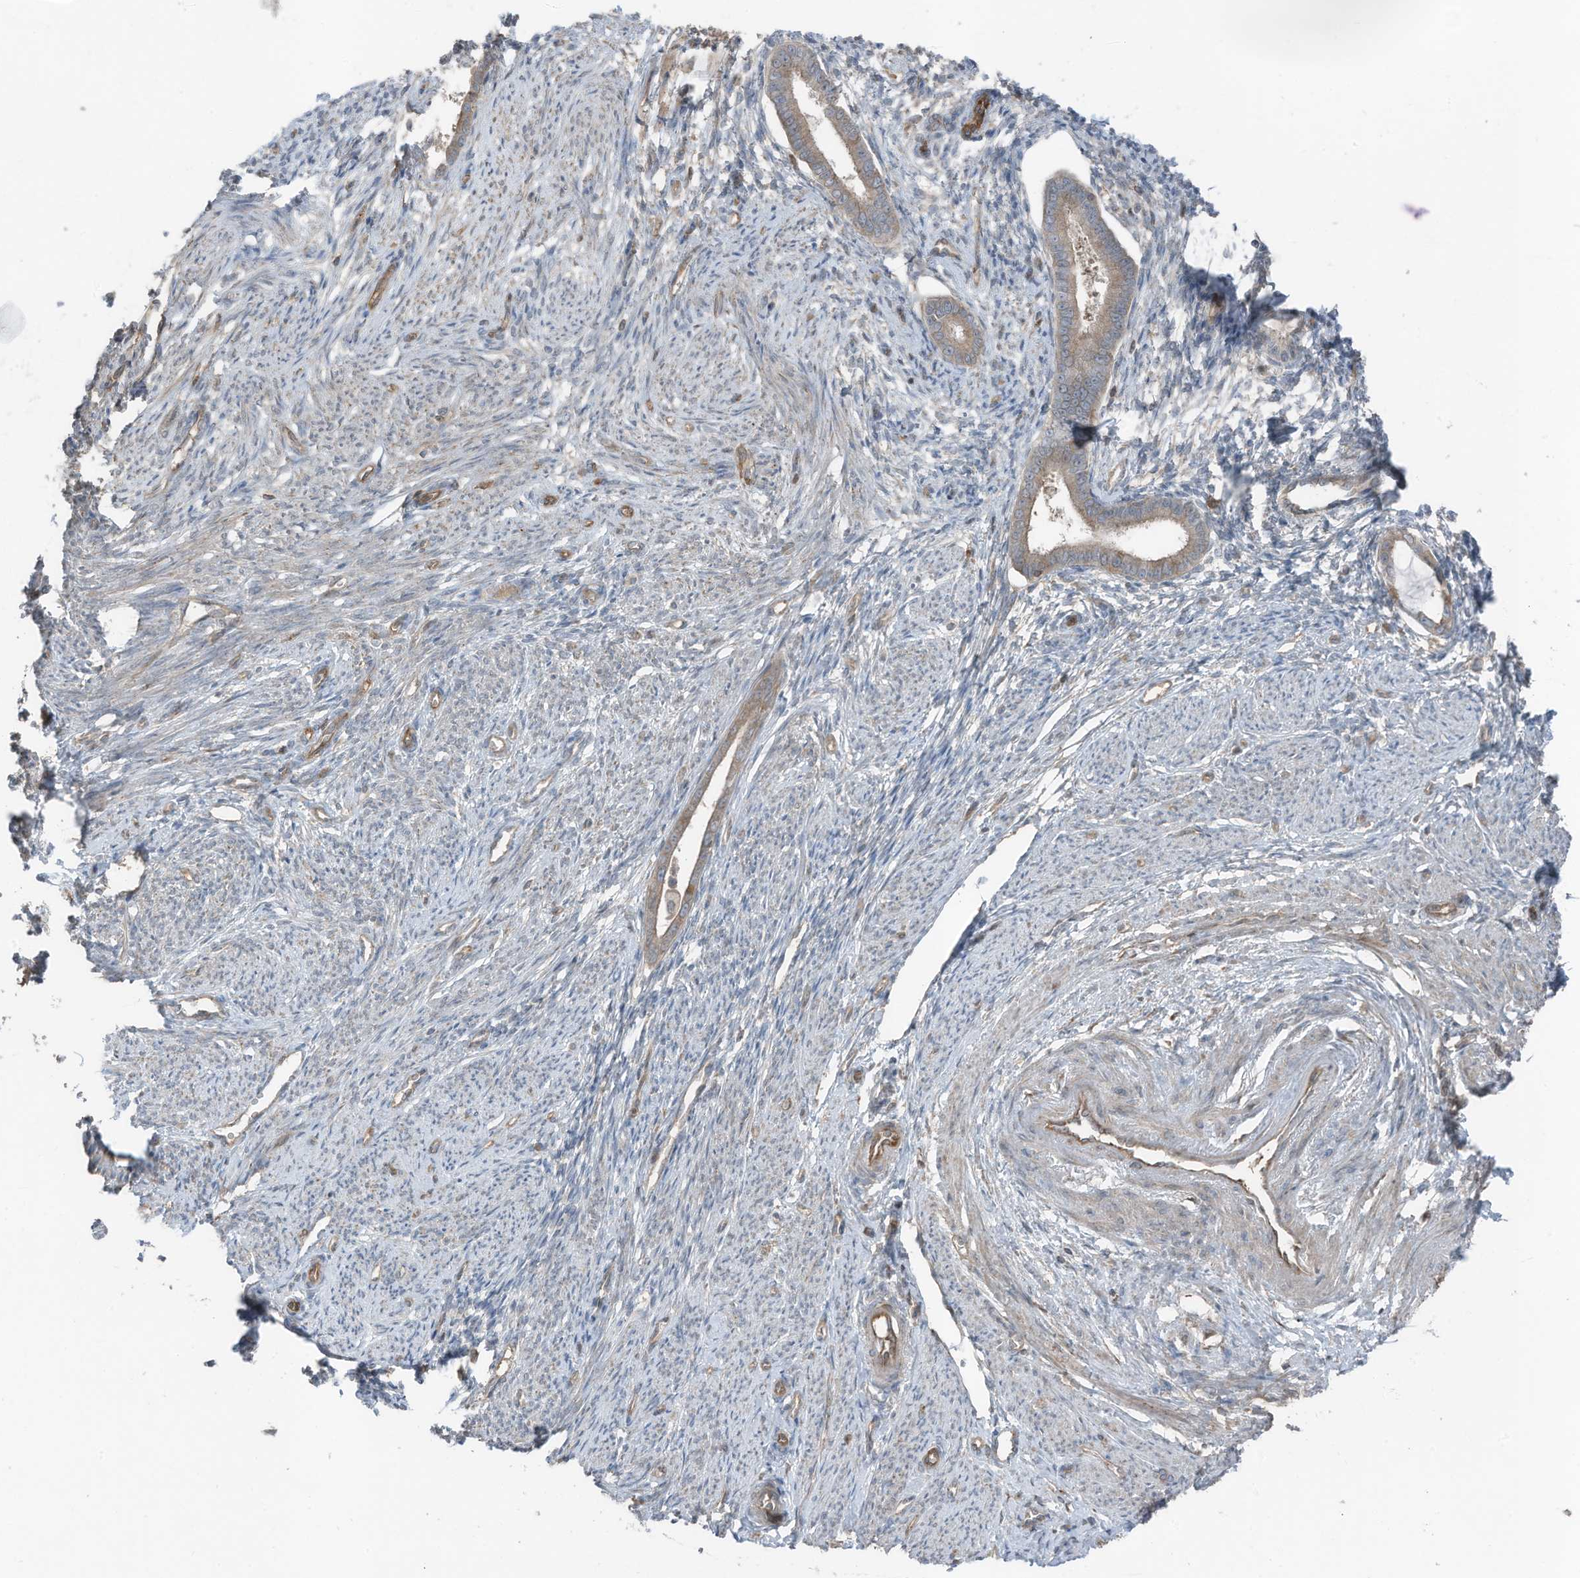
{"staining": {"intensity": "weak", "quantity": "<25%", "location": "cytoplasmic/membranous"}, "tissue": "endometrium", "cell_type": "Cells in endometrial stroma", "image_type": "normal", "snomed": [{"axis": "morphology", "description": "Normal tissue, NOS"}, {"axis": "topography", "description": "Endometrium"}], "caption": "DAB immunohistochemical staining of benign human endometrium exhibits no significant expression in cells in endometrial stroma. Nuclei are stained in blue.", "gene": "TXNDC9", "patient": {"sex": "female", "age": 56}}